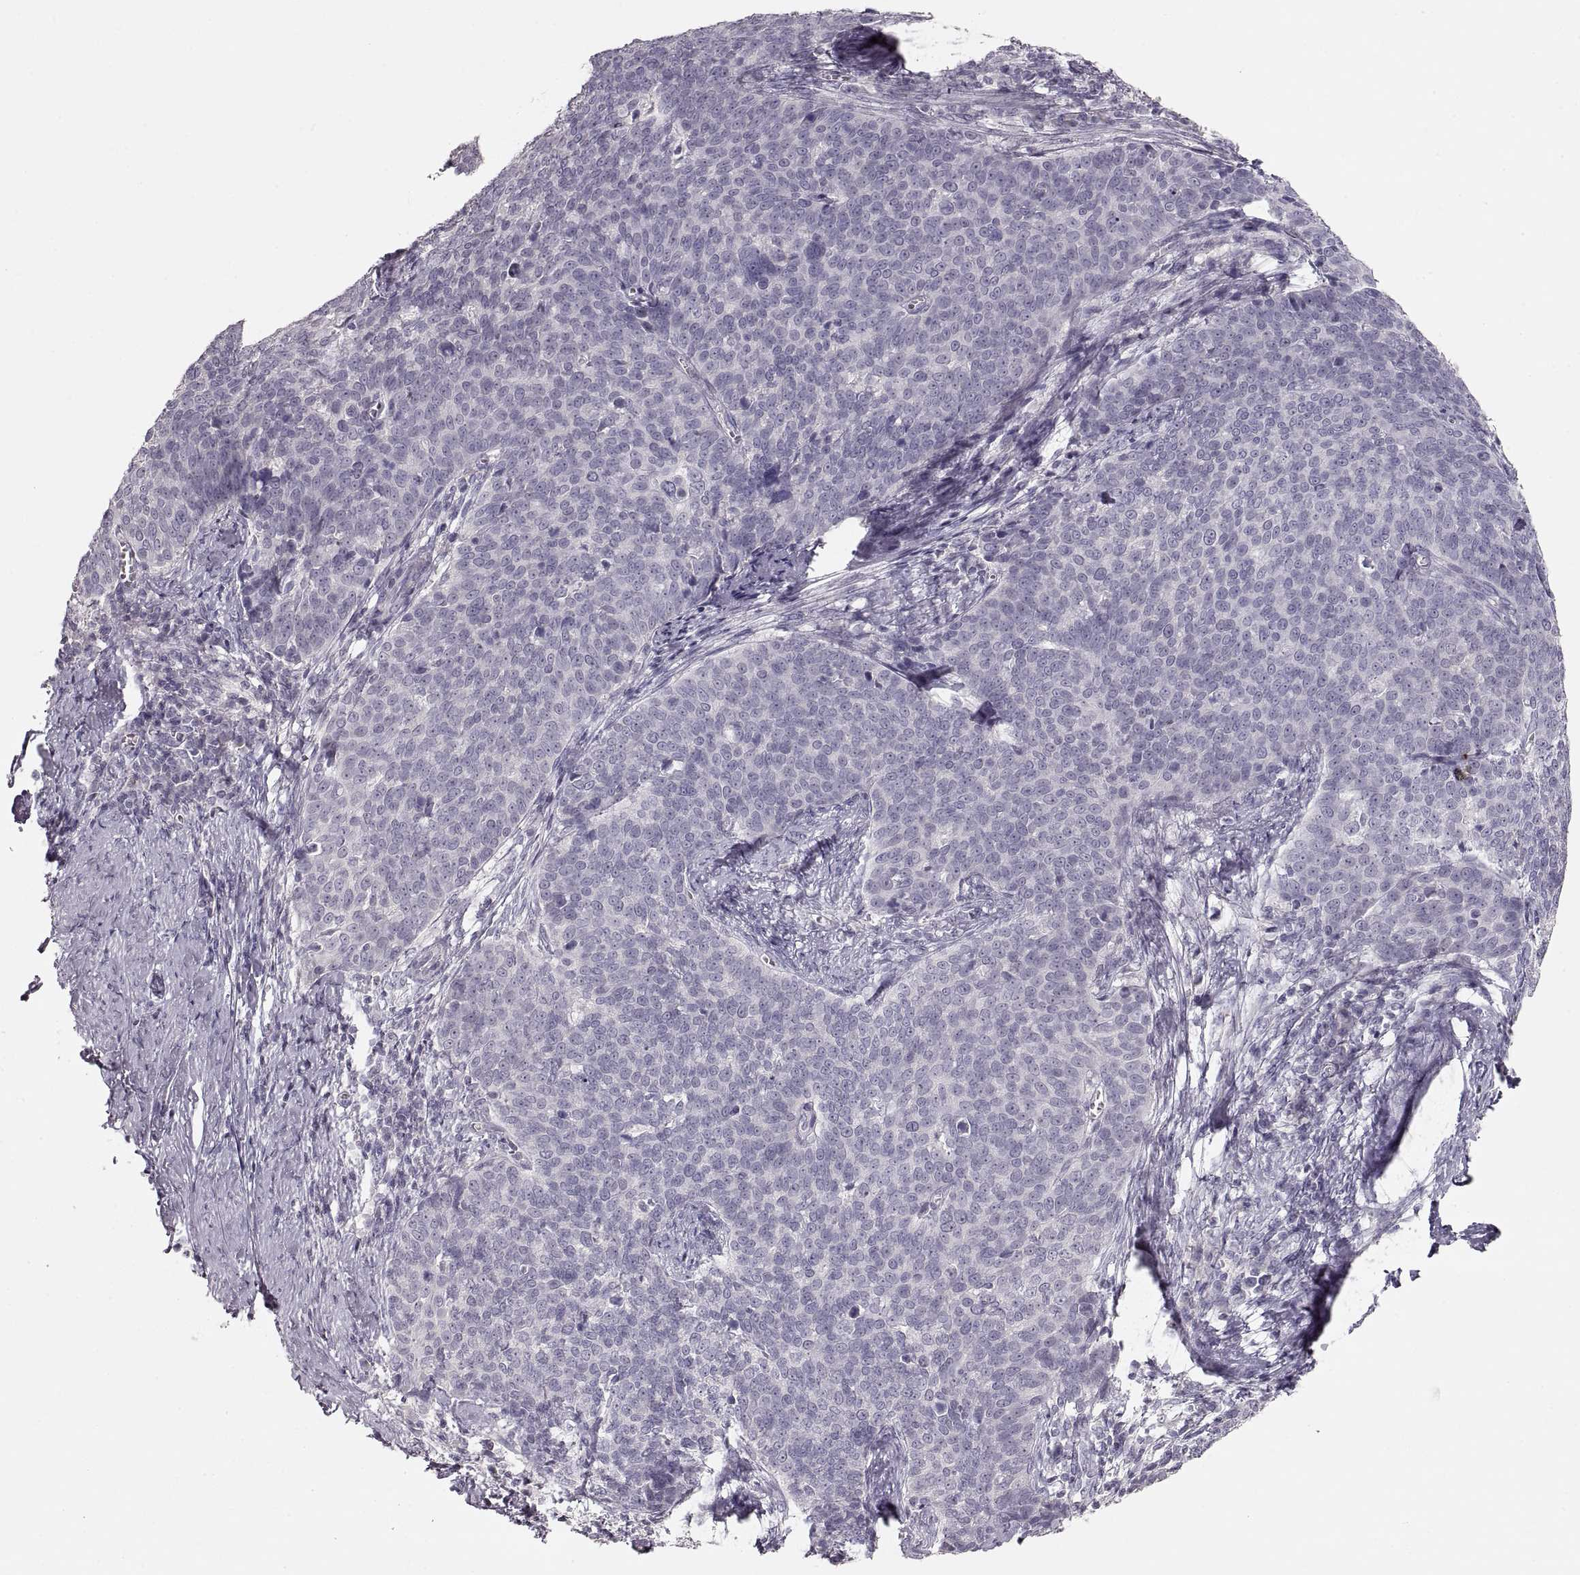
{"staining": {"intensity": "negative", "quantity": "none", "location": "none"}, "tissue": "cervical cancer", "cell_type": "Tumor cells", "image_type": "cancer", "snomed": [{"axis": "morphology", "description": "Squamous cell carcinoma, NOS"}, {"axis": "topography", "description": "Cervix"}], "caption": "Tumor cells show no significant positivity in cervical cancer.", "gene": "PCSK2", "patient": {"sex": "female", "age": 39}}